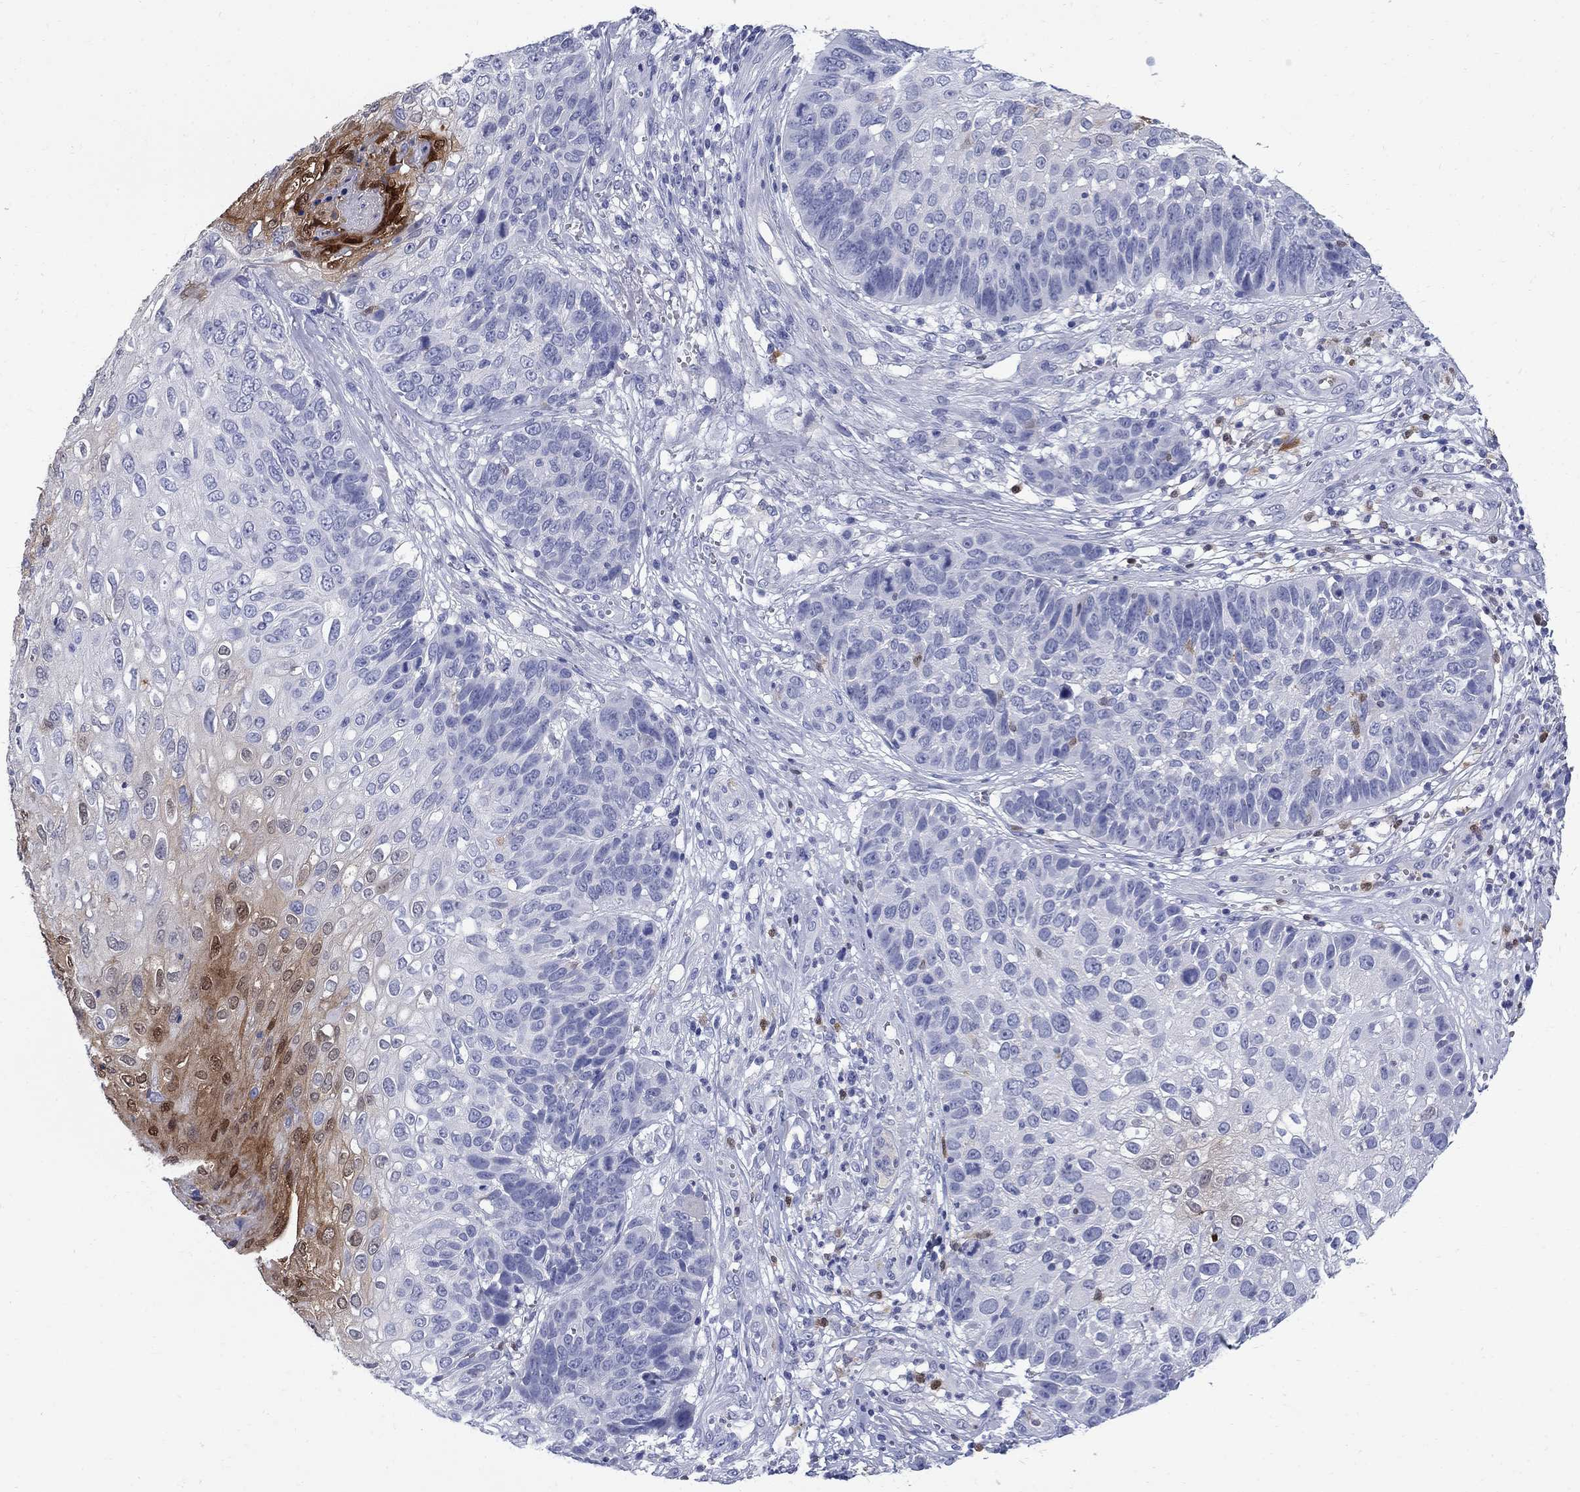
{"staining": {"intensity": "moderate", "quantity": "<25%", "location": "cytoplasmic/membranous,nuclear"}, "tissue": "skin cancer", "cell_type": "Tumor cells", "image_type": "cancer", "snomed": [{"axis": "morphology", "description": "Squamous cell carcinoma, NOS"}, {"axis": "topography", "description": "Skin"}], "caption": "High-magnification brightfield microscopy of skin cancer stained with DAB (brown) and counterstained with hematoxylin (blue). tumor cells exhibit moderate cytoplasmic/membranous and nuclear positivity is present in approximately<25% of cells.", "gene": "SERPINB2", "patient": {"sex": "male", "age": 92}}